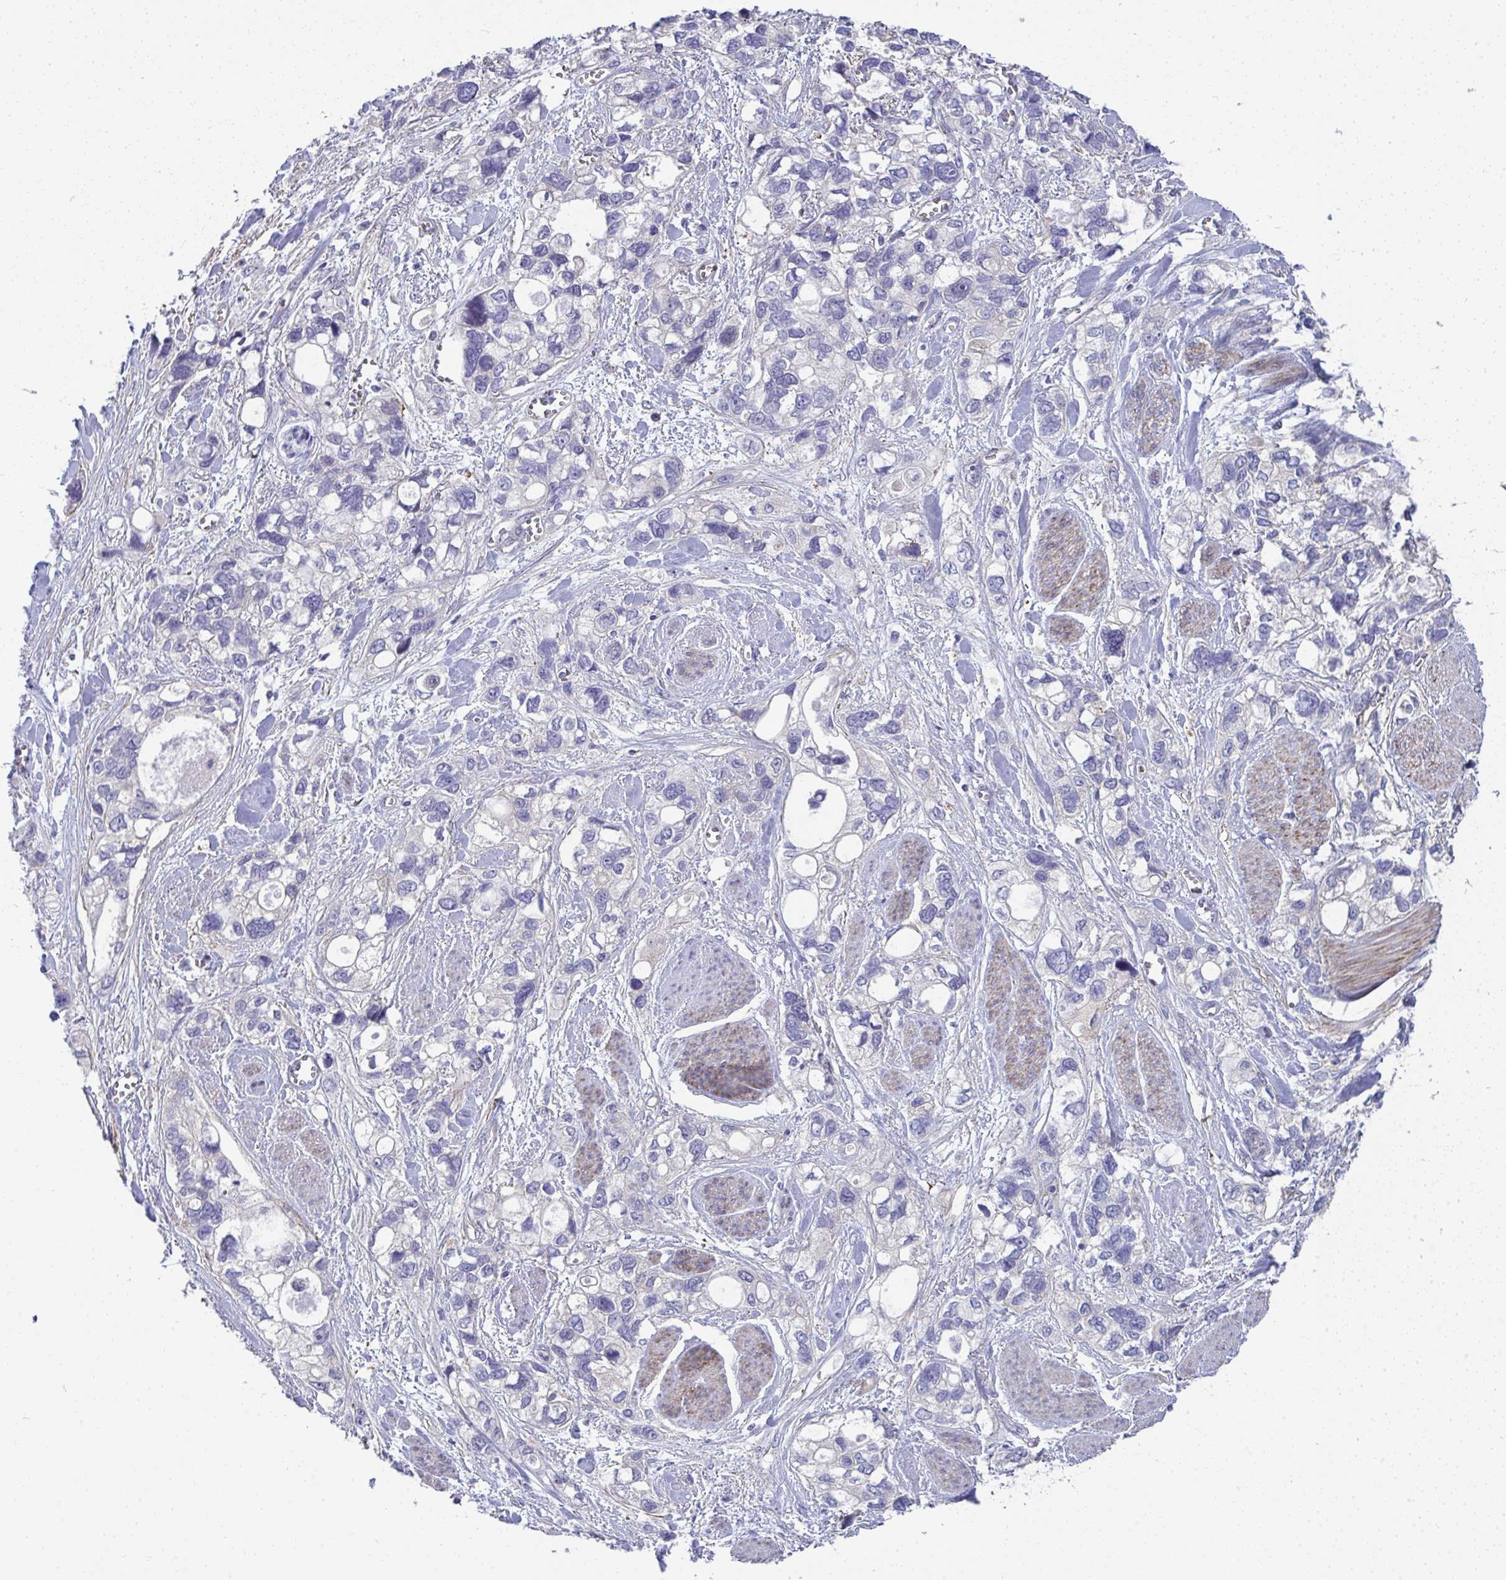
{"staining": {"intensity": "negative", "quantity": "none", "location": "none"}, "tissue": "stomach cancer", "cell_type": "Tumor cells", "image_type": "cancer", "snomed": [{"axis": "morphology", "description": "Adenocarcinoma, NOS"}, {"axis": "topography", "description": "Stomach, upper"}], "caption": "The histopathology image exhibits no staining of tumor cells in stomach cancer. Nuclei are stained in blue.", "gene": "MYL12A", "patient": {"sex": "female", "age": 81}}